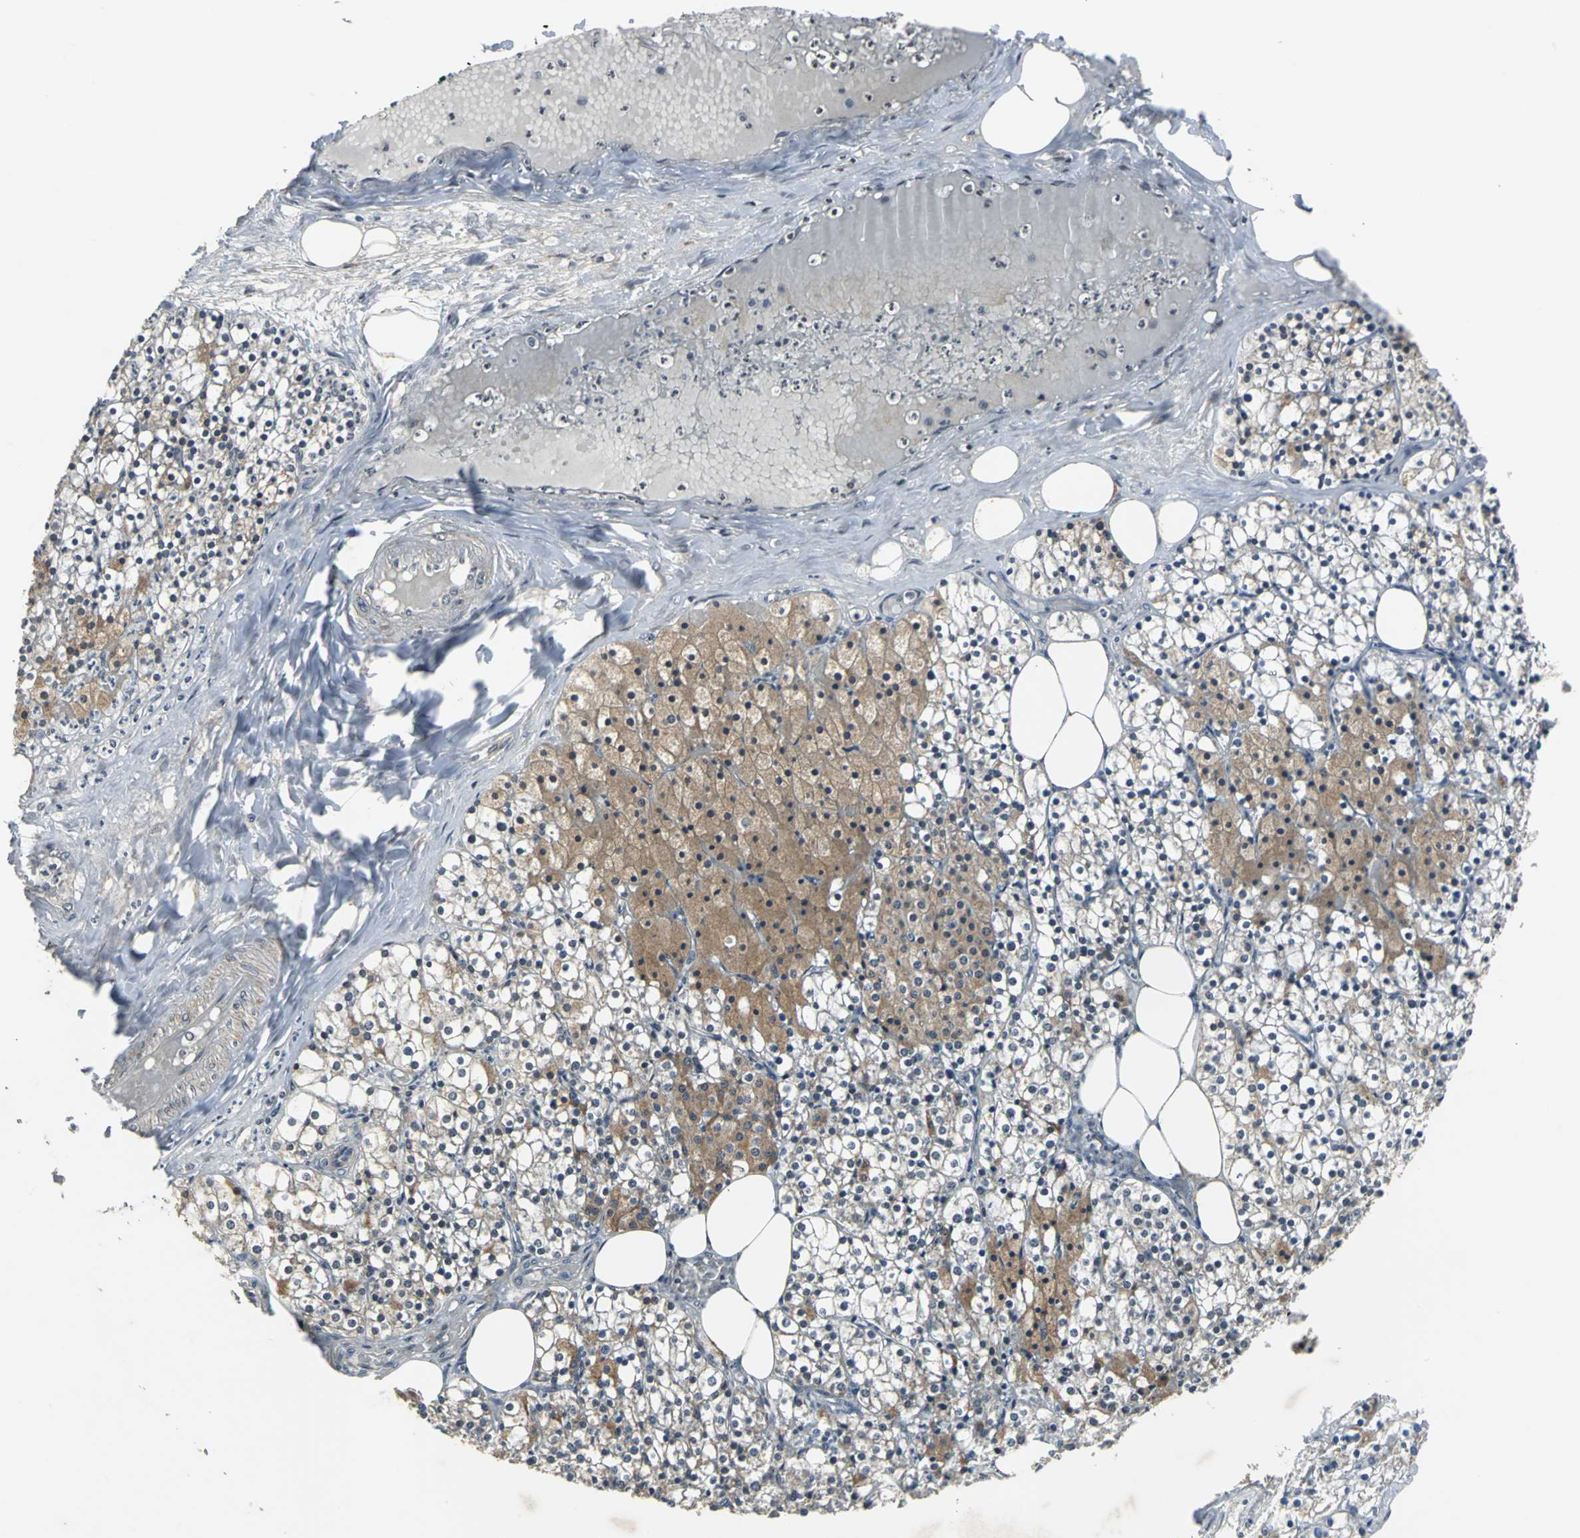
{"staining": {"intensity": "weak", "quantity": "25%-75%", "location": "cytoplasmic/membranous"}, "tissue": "parathyroid gland", "cell_type": "Glandular cells", "image_type": "normal", "snomed": [{"axis": "morphology", "description": "Normal tissue, NOS"}, {"axis": "topography", "description": "Parathyroid gland"}], "caption": "Immunohistochemical staining of unremarkable parathyroid gland reveals weak cytoplasmic/membranous protein staining in about 25%-75% of glandular cells. (DAB IHC, brown staining for protein, blue staining for nuclei).", "gene": "JADE3", "patient": {"sex": "female", "age": 63}}